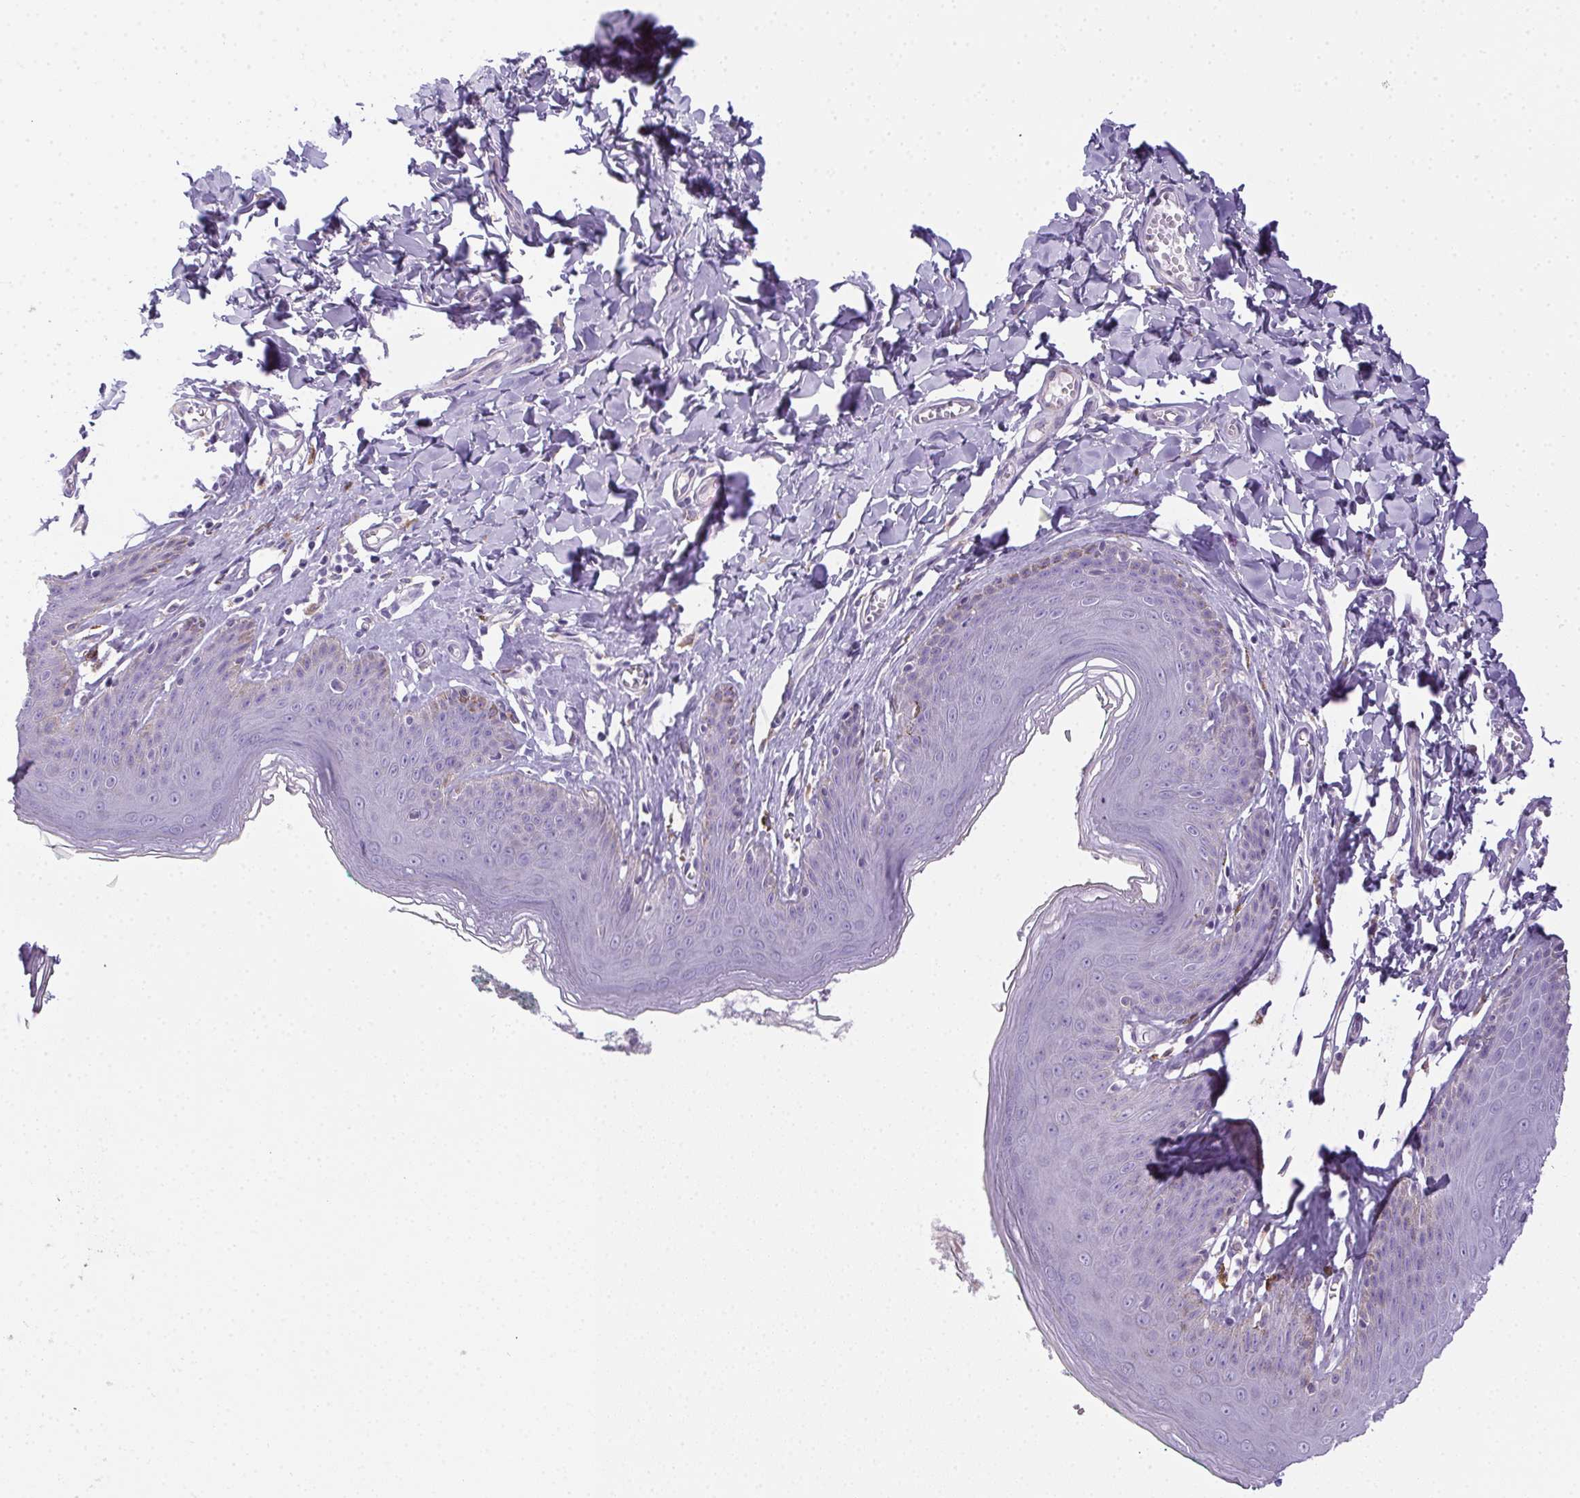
{"staining": {"intensity": "negative", "quantity": "none", "location": "none"}, "tissue": "skin", "cell_type": "Epidermal cells", "image_type": "normal", "snomed": [{"axis": "morphology", "description": "Normal tissue, NOS"}, {"axis": "topography", "description": "Vulva"}, {"axis": "topography", "description": "Peripheral nerve tissue"}], "caption": "Immunohistochemistry (IHC) of normal human skin shows no positivity in epidermal cells. (Stains: DAB IHC with hematoxylin counter stain, Microscopy: brightfield microscopy at high magnification).", "gene": "SLC17A7", "patient": {"sex": "female", "age": 66}}